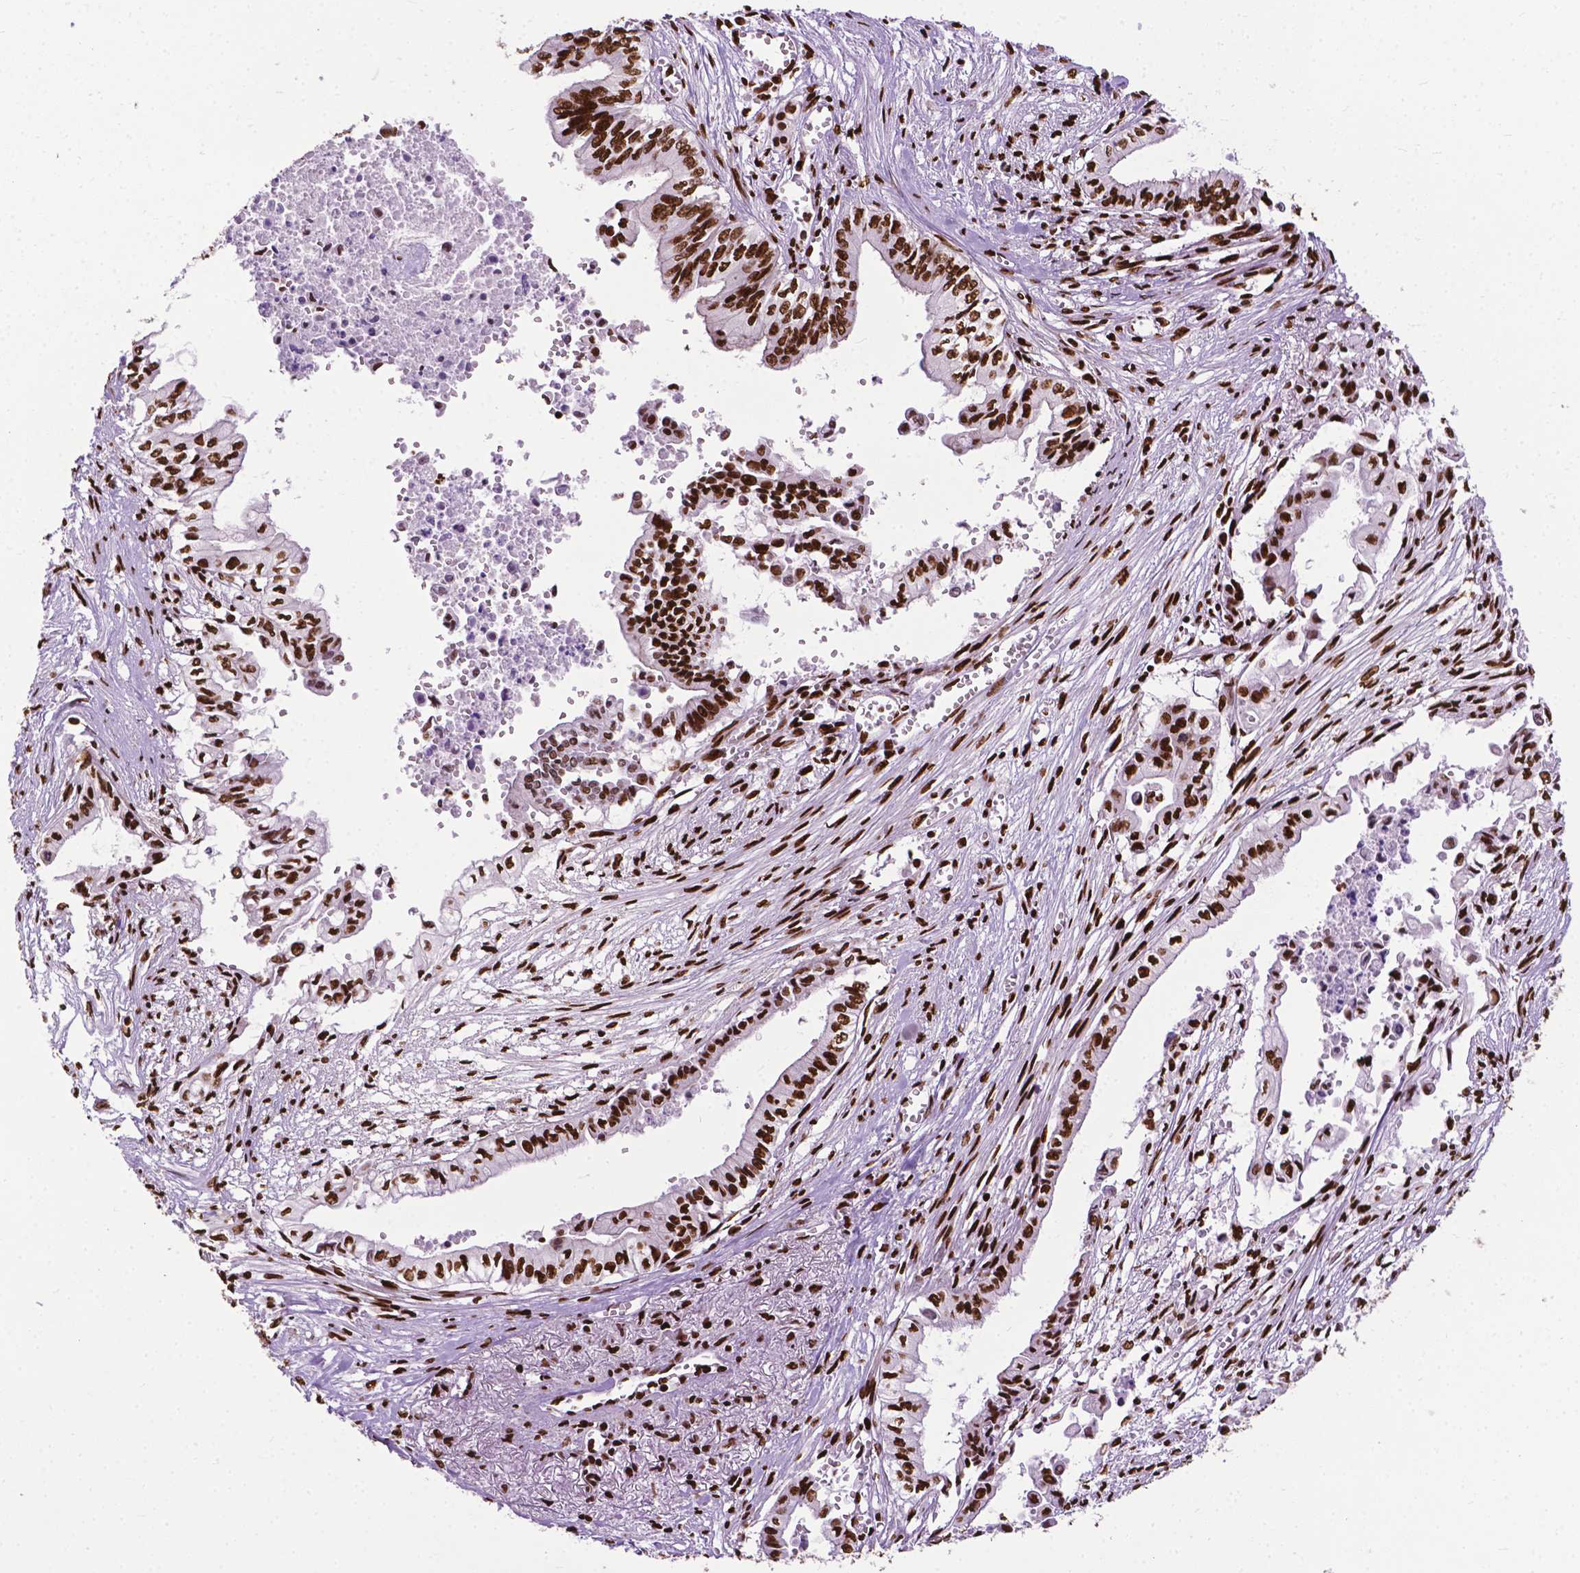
{"staining": {"intensity": "strong", "quantity": ">75%", "location": "nuclear"}, "tissue": "pancreatic cancer", "cell_type": "Tumor cells", "image_type": "cancer", "snomed": [{"axis": "morphology", "description": "Adenocarcinoma, NOS"}, {"axis": "topography", "description": "Pancreas"}], "caption": "Brown immunohistochemical staining in human pancreatic cancer displays strong nuclear staining in approximately >75% of tumor cells.", "gene": "SMIM5", "patient": {"sex": "female", "age": 61}}